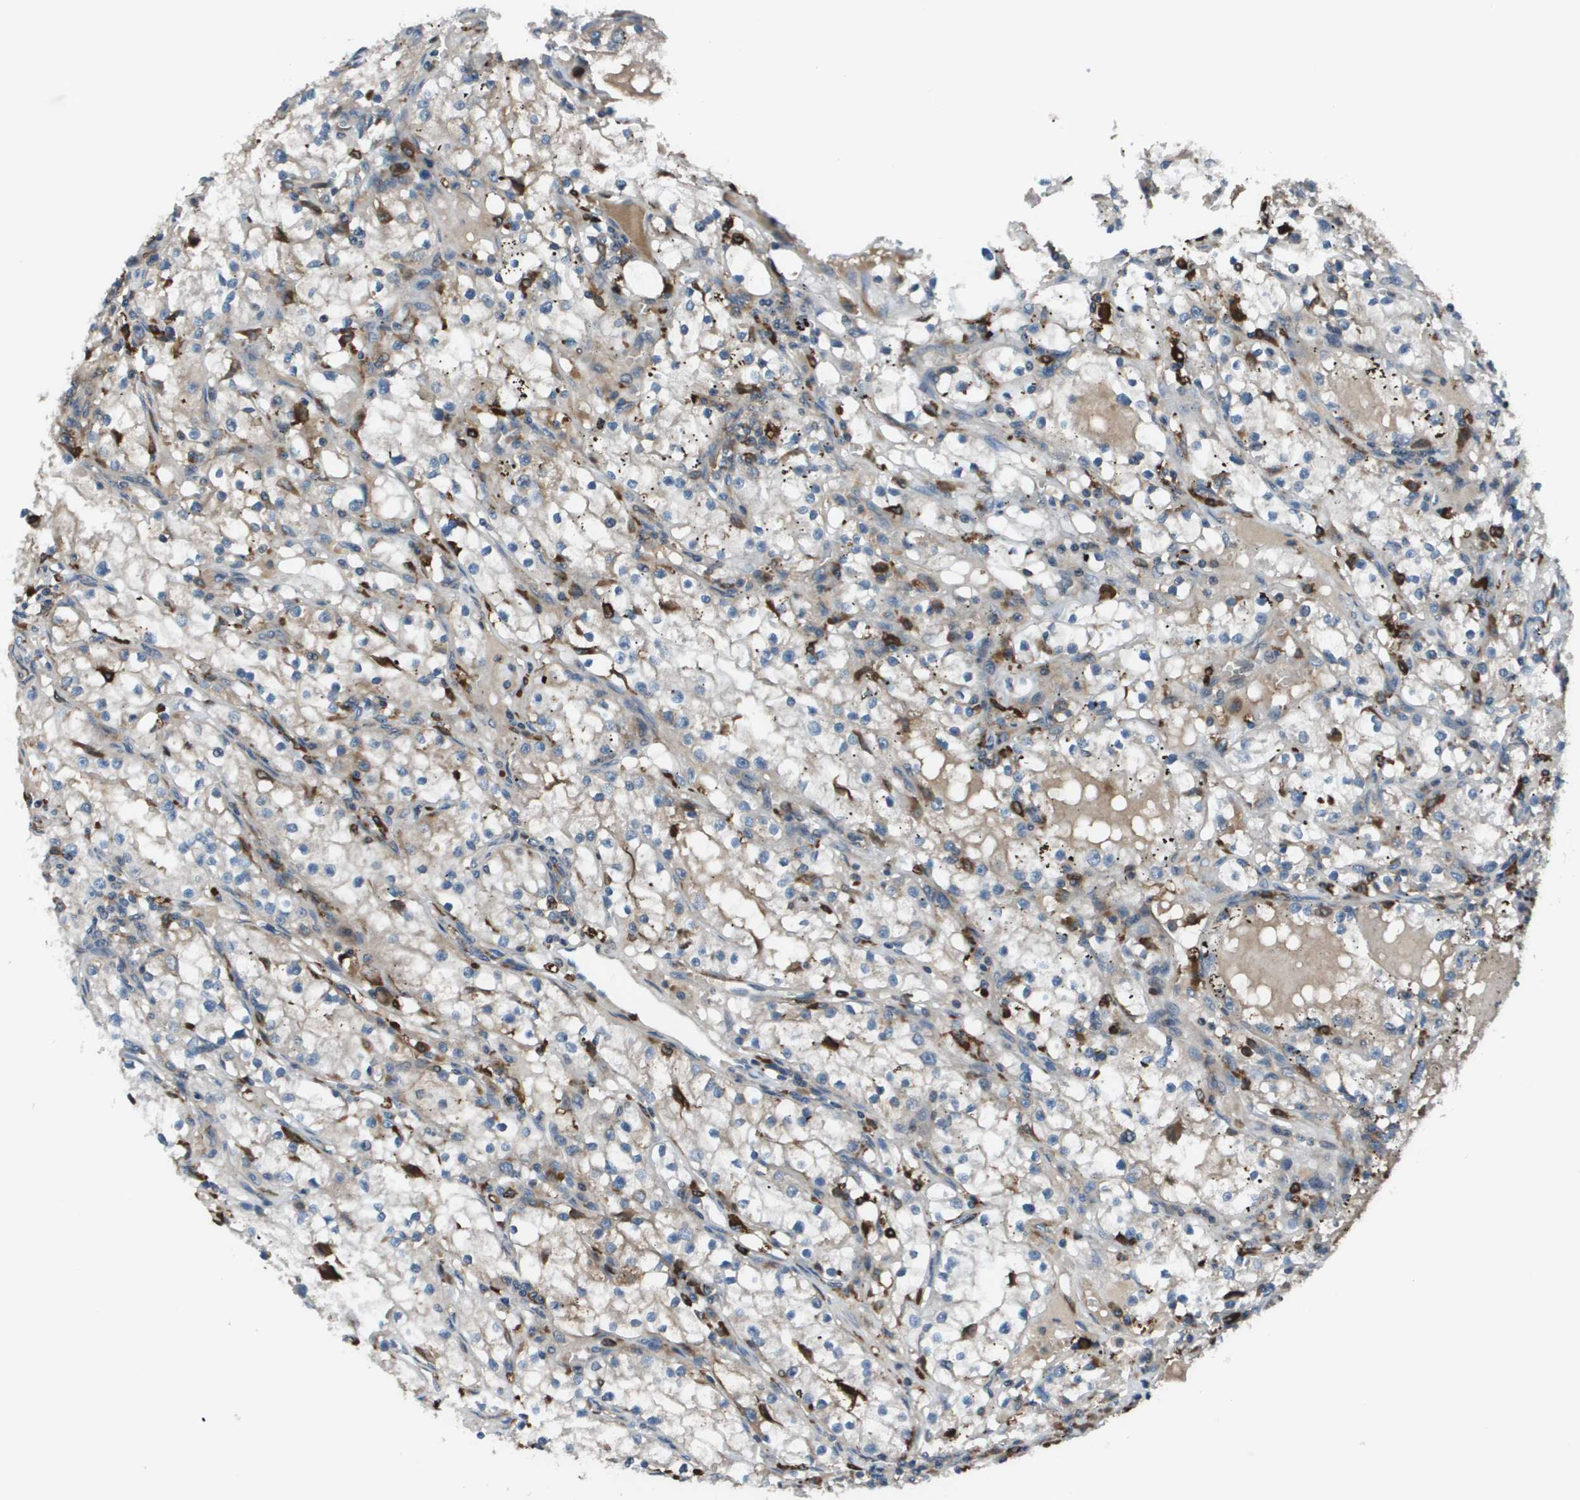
{"staining": {"intensity": "weak", "quantity": "25%-75%", "location": "cytoplasmic/membranous"}, "tissue": "renal cancer", "cell_type": "Tumor cells", "image_type": "cancer", "snomed": [{"axis": "morphology", "description": "Adenocarcinoma, NOS"}, {"axis": "topography", "description": "Kidney"}], "caption": "A high-resolution photomicrograph shows IHC staining of adenocarcinoma (renal), which displays weak cytoplasmic/membranous expression in approximately 25%-75% of tumor cells.", "gene": "EIF3B", "patient": {"sex": "male", "age": 56}}